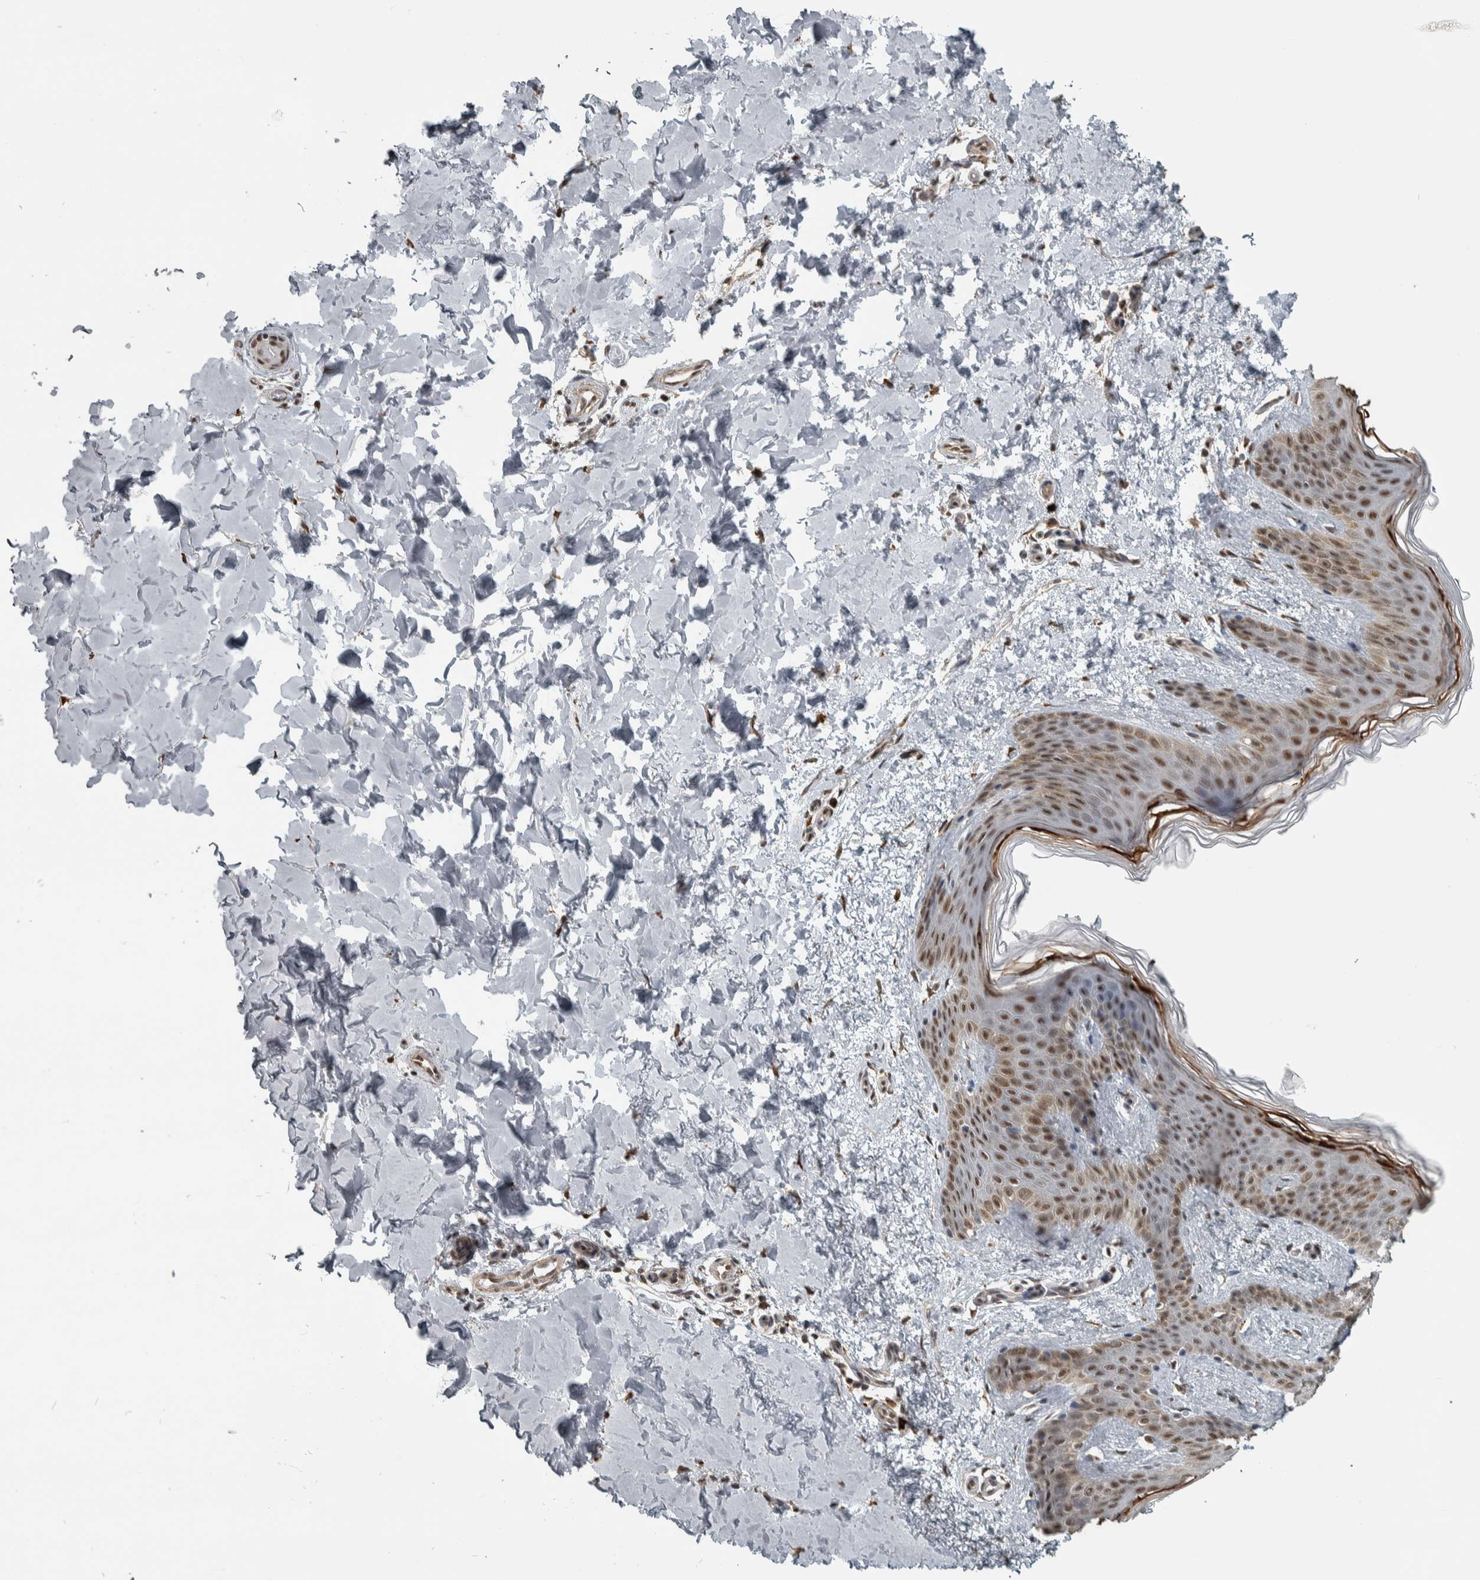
{"staining": {"intensity": "moderate", "quantity": ">75%", "location": "nuclear"}, "tissue": "skin", "cell_type": "Fibroblasts", "image_type": "normal", "snomed": [{"axis": "morphology", "description": "Normal tissue, NOS"}, {"axis": "morphology", "description": "Neoplasm, benign, NOS"}, {"axis": "topography", "description": "Skin"}, {"axis": "topography", "description": "Soft tissue"}], "caption": "Protein staining by immunohistochemistry (IHC) demonstrates moderate nuclear positivity in about >75% of fibroblasts in unremarkable skin. (Brightfield microscopy of DAB IHC at high magnification).", "gene": "DDX42", "patient": {"sex": "male", "age": 26}}